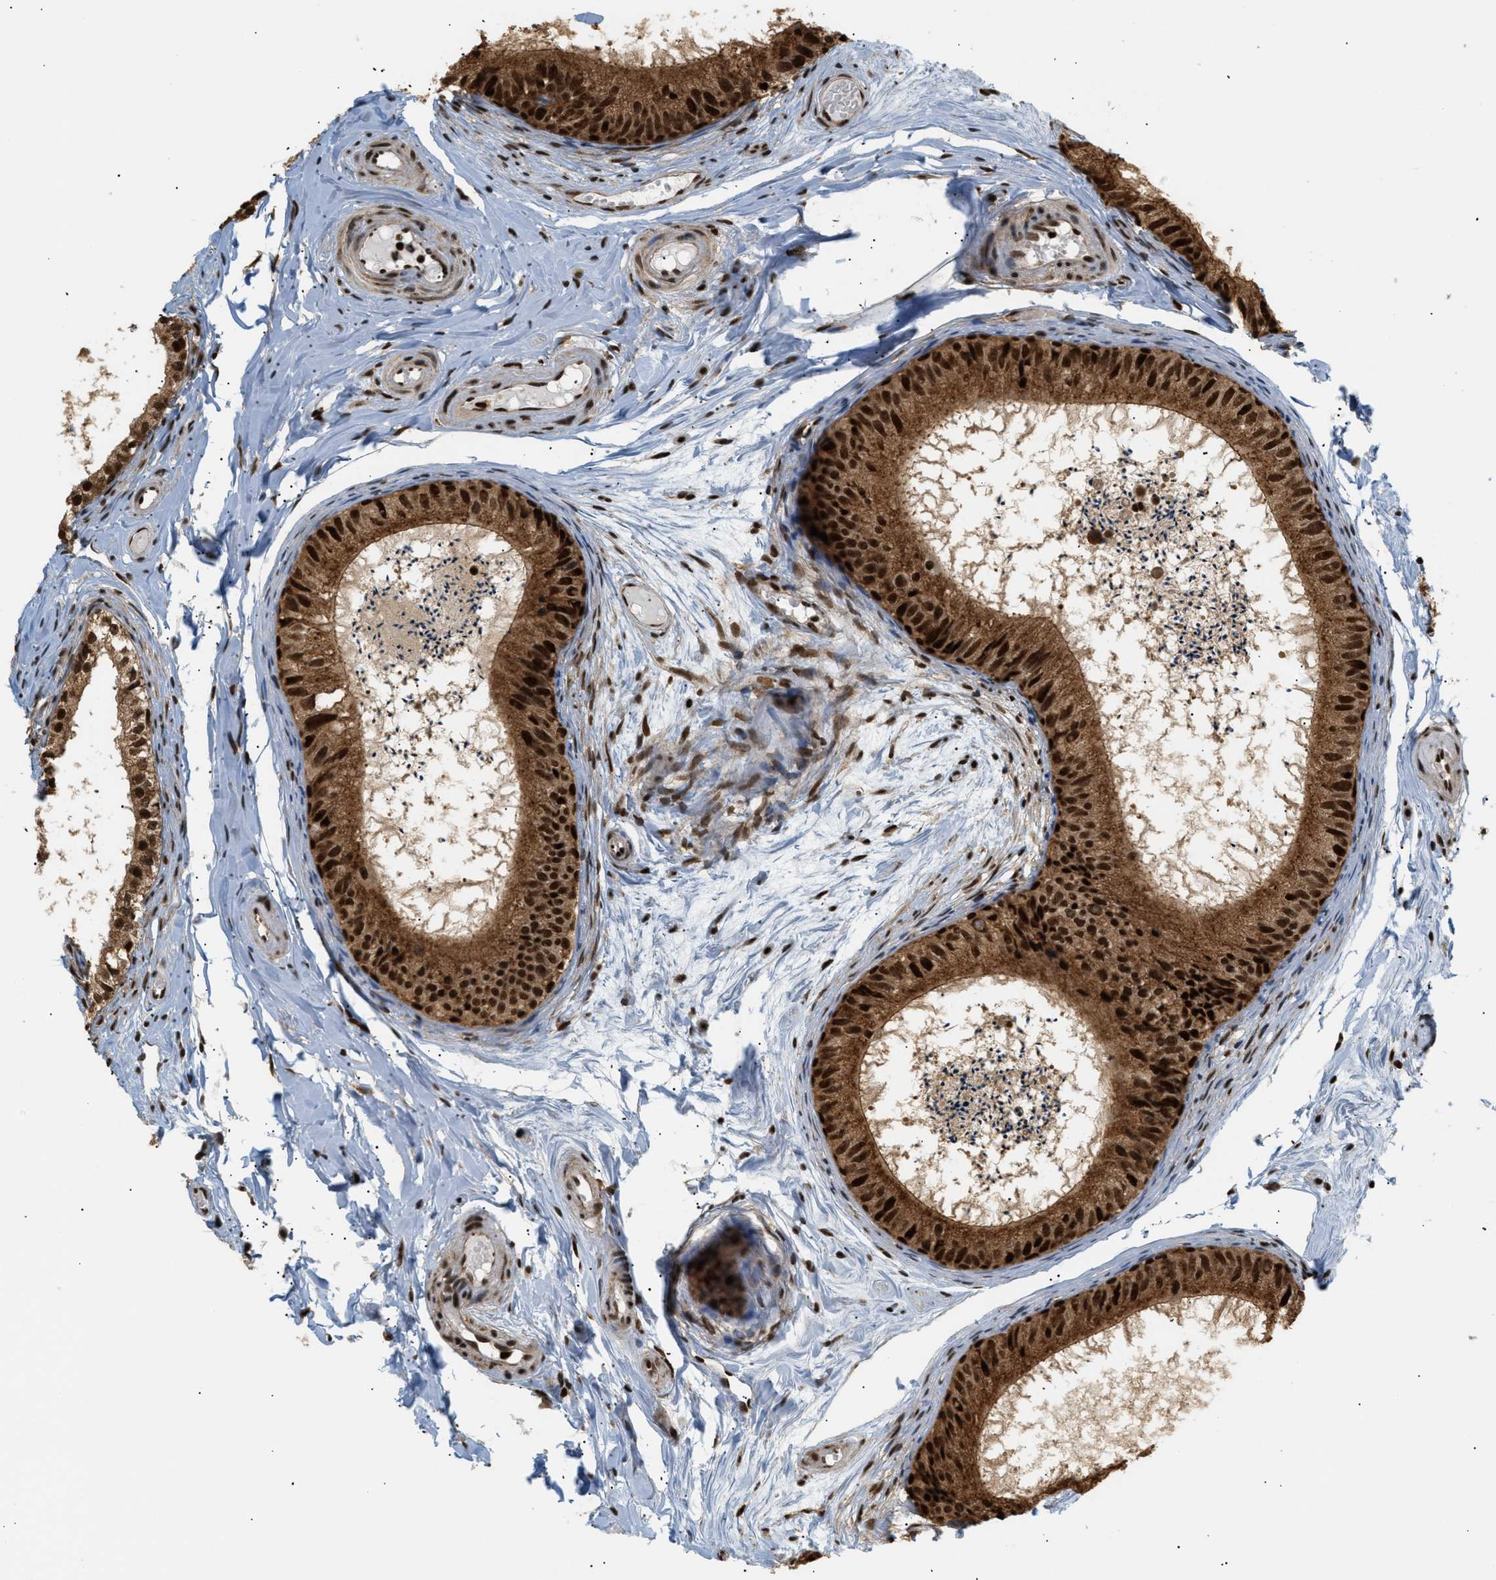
{"staining": {"intensity": "strong", "quantity": ">75%", "location": "cytoplasmic/membranous,nuclear"}, "tissue": "epididymis", "cell_type": "Glandular cells", "image_type": "normal", "snomed": [{"axis": "morphology", "description": "Normal tissue, NOS"}, {"axis": "topography", "description": "Epididymis"}], "caption": "High-magnification brightfield microscopy of unremarkable epididymis stained with DAB (3,3'-diaminobenzidine) (brown) and counterstained with hematoxylin (blue). glandular cells exhibit strong cytoplasmic/membranous,nuclear expression is present in approximately>75% of cells. The staining is performed using DAB (3,3'-diaminobenzidine) brown chromogen to label protein expression. The nuclei are counter-stained blue using hematoxylin.", "gene": "RBM5", "patient": {"sex": "male", "age": 46}}